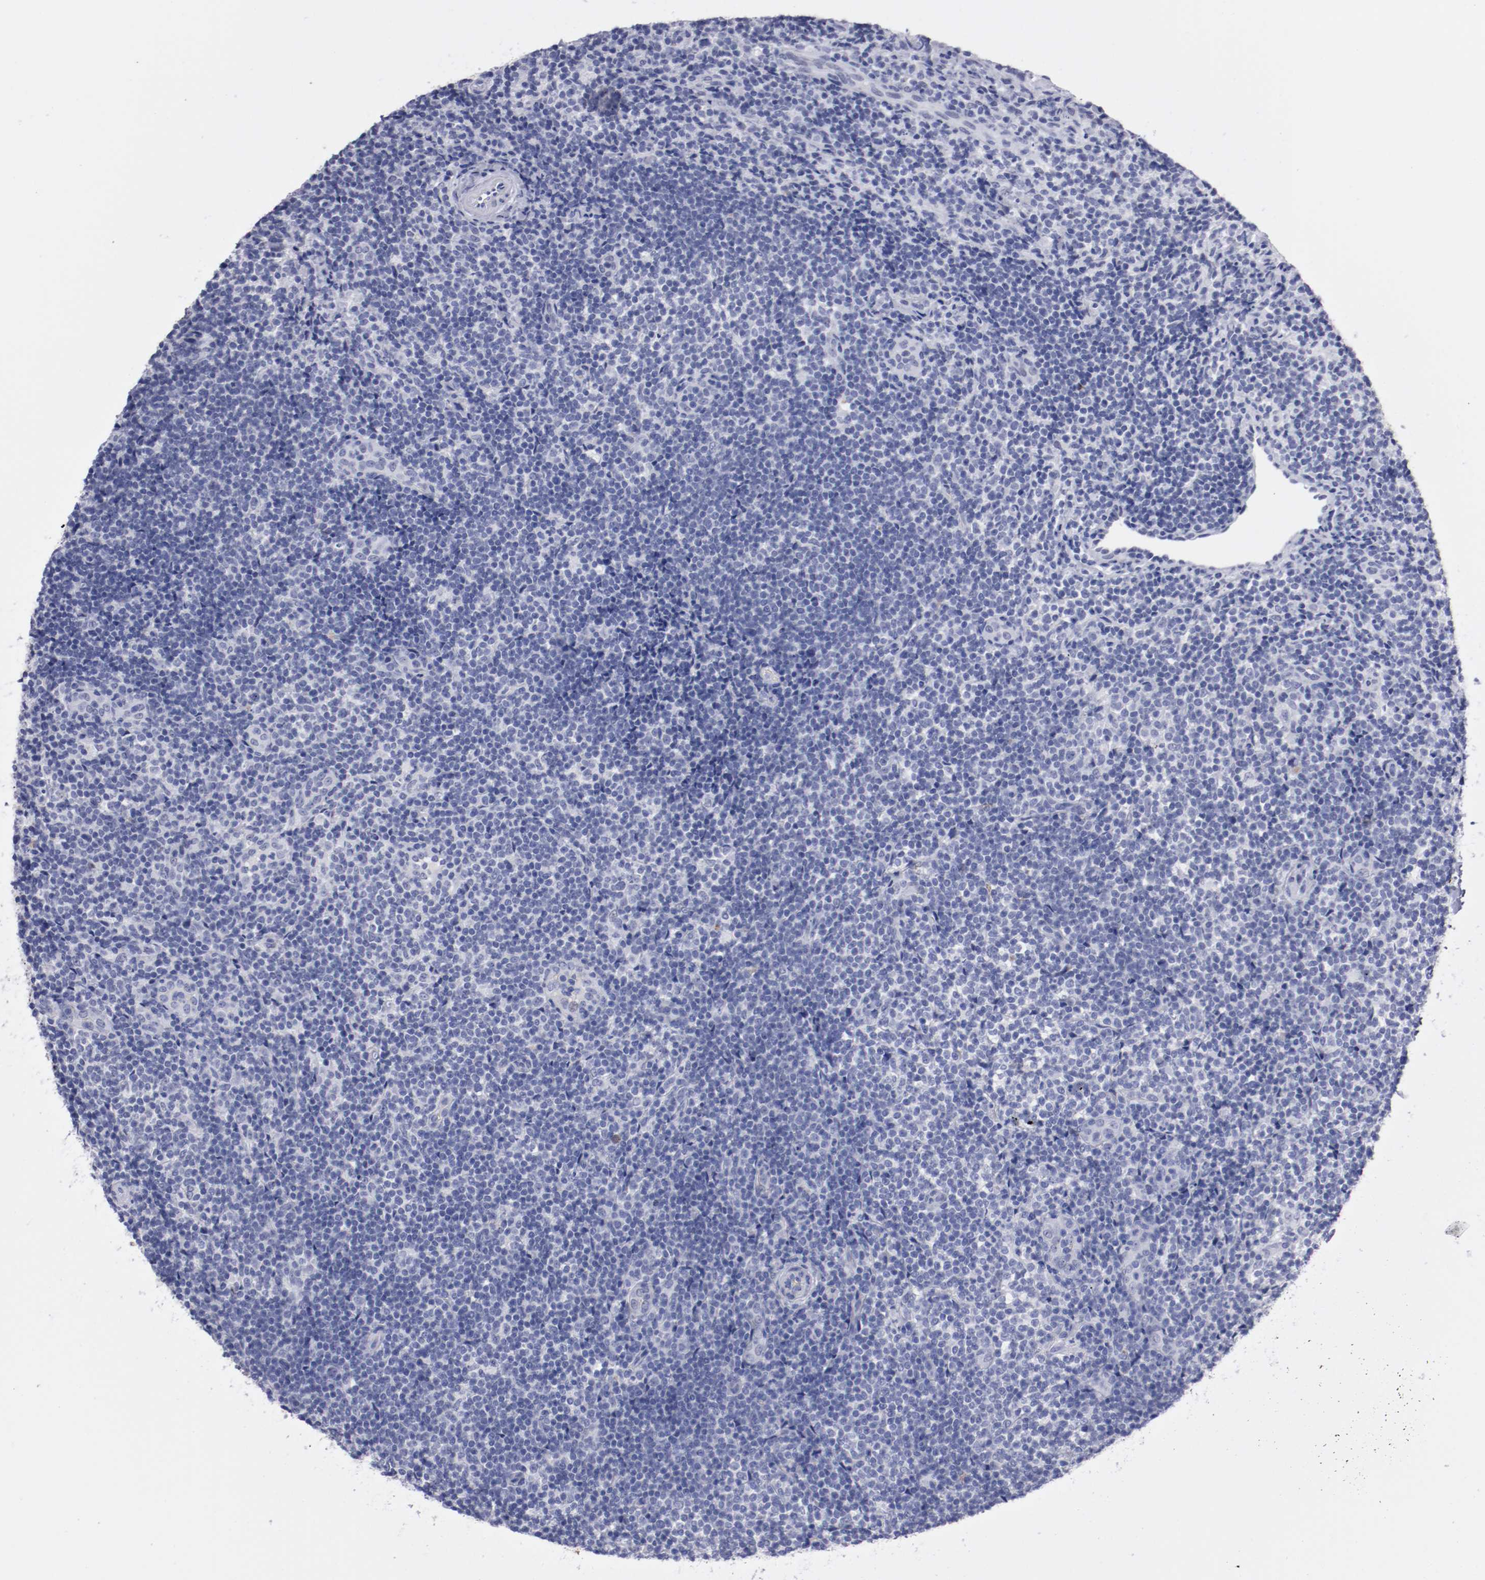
{"staining": {"intensity": "negative", "quantity": "none", "location": "none"}, "tissue": "lymphoma", "cell_type": "Tumor cells", "image_type": "cancer", "snomed": [{"axis": "morphology", "description": "Malignant lymphoma, non-Hodgkin's type, Low grade"}, {"axis": "topography", "description": "Lymph node"}], "caption": "The immunohistochemistry (IHC) micrograph has no significant staining in tumor cells of low-grade malignant lymphoma, non-Hodgkin's type tissue.", "gene": "HNF1B", "patient": {"sex": "female", "age": 76}}